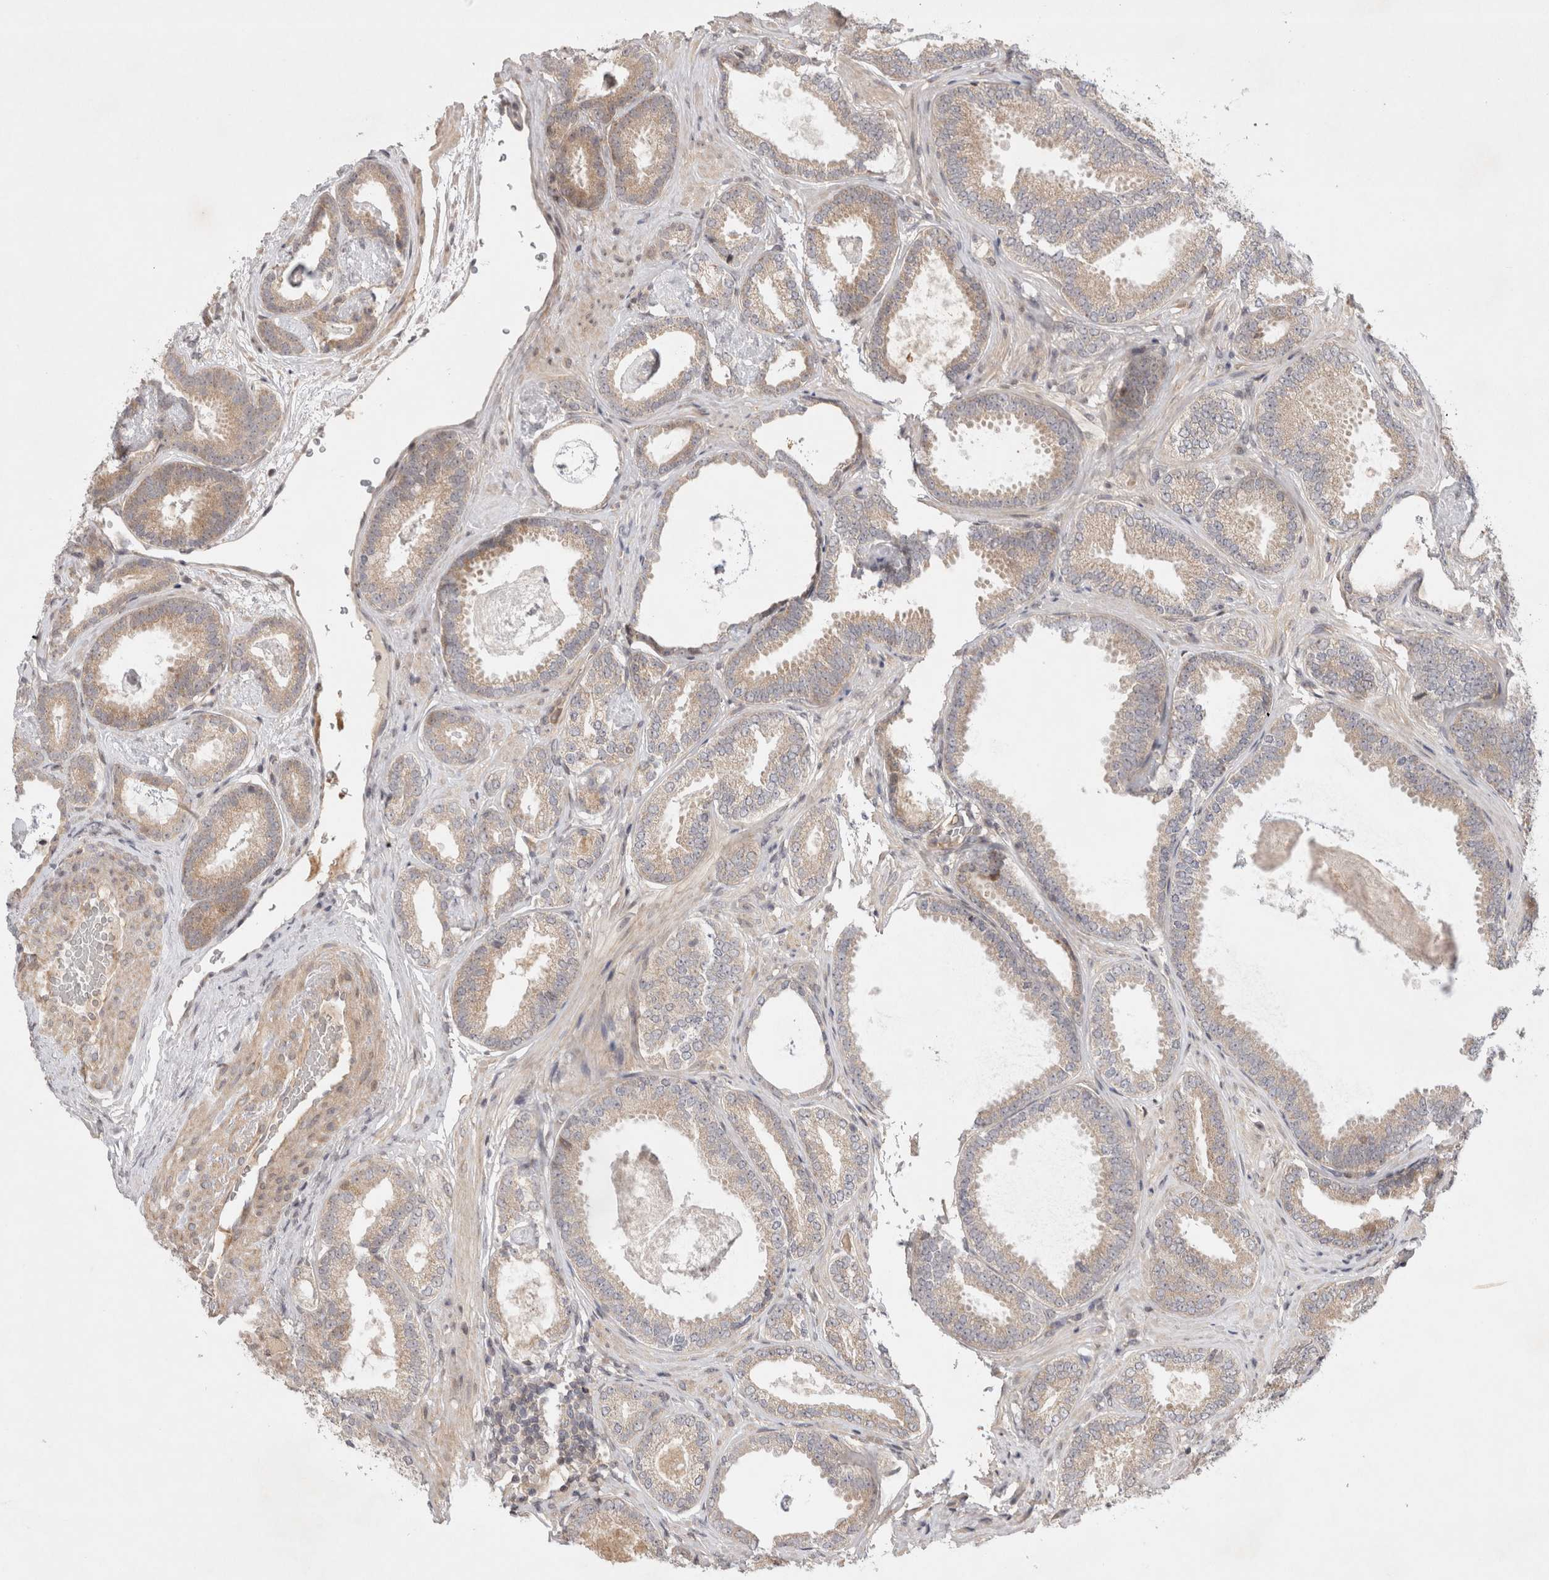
{"staining": {"intensity": "weak", "quantity": ">75%", "location": "cytoplasmic/membranous"}, "tissue": "prostate cancer", "cell_type": "Tumor cells", "image_type": "cancer", "snomed": [{"axis": "morphology", "description": "Adenocarcinoma, Low grade"}, {"axis": "topography", "description": "Prostate"}], "caption": "Weak cytoplasmic/membranous expression for a protein is appreciated in about >75% of tumor cells of prostate cancer using immunohistochemistry (IHC).", "gene": "EIF2AK1", "patient": {"sex": "male", "age": 71}}